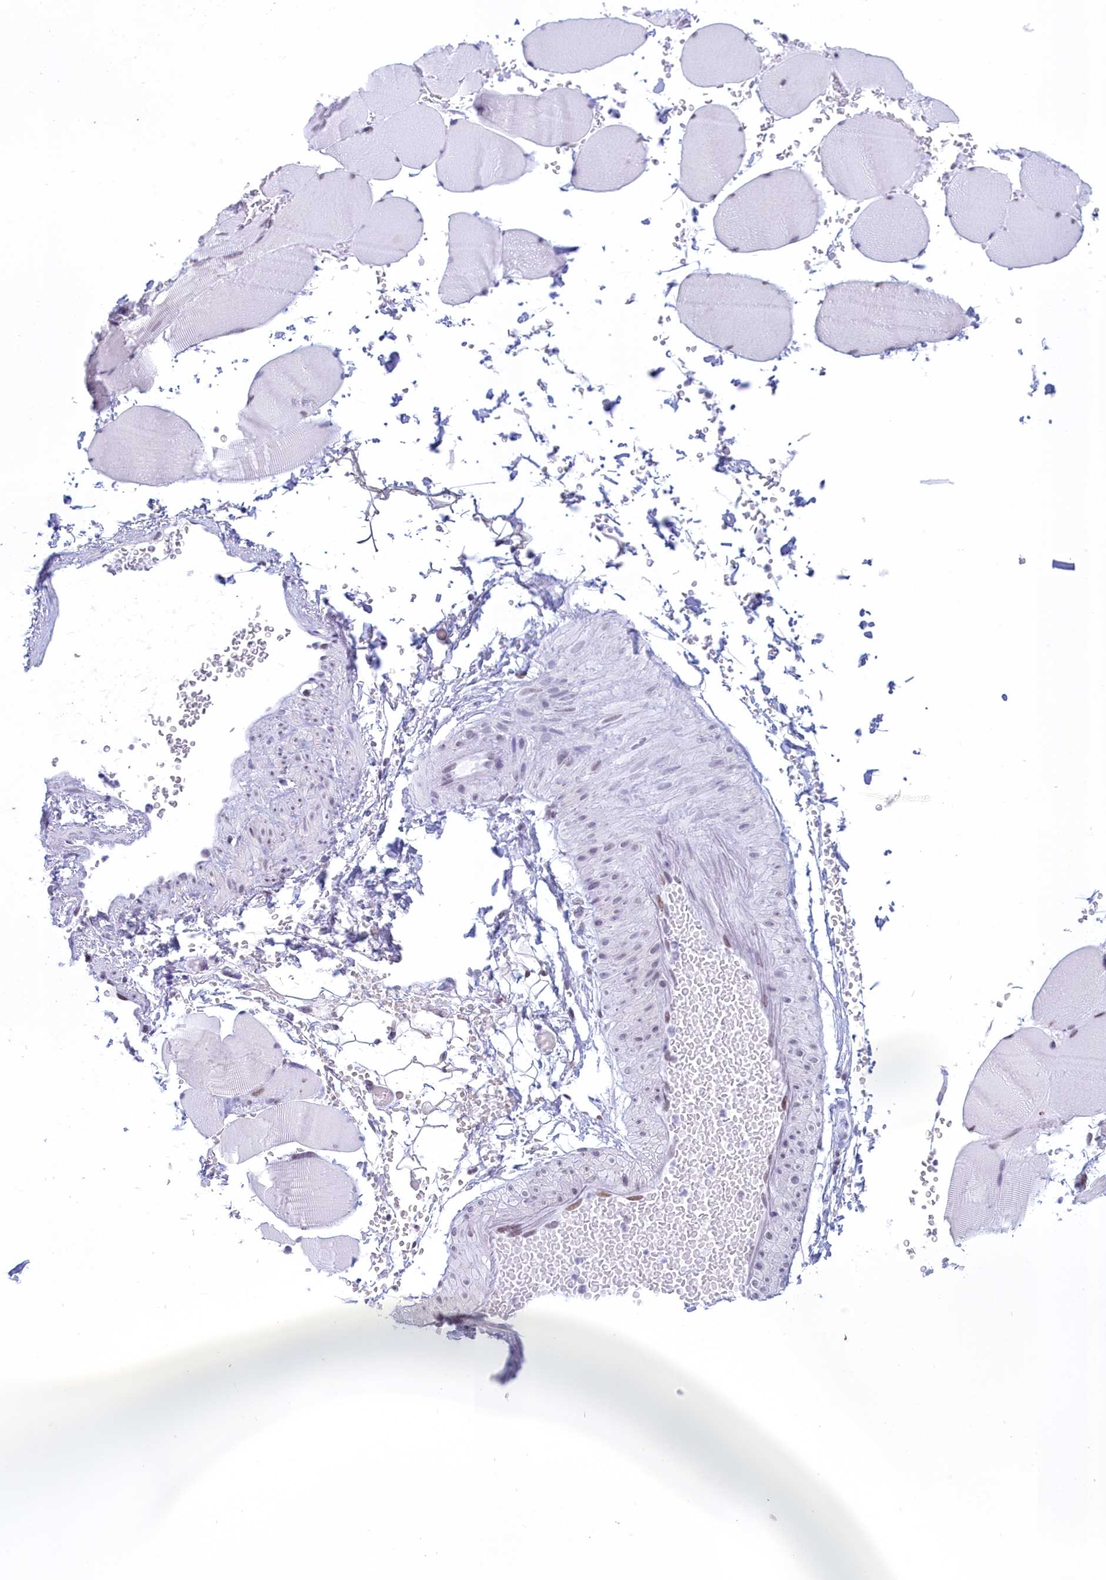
{"staining": {"intensity": "weak", "quantity": "25%-75%", "location": "nuclear"}, "tissue": "skeletal muscle", "cell_type": "Myocytes", "image_type": "normal", "snomed": [{"axis": "morphology", "description": "Normal tissue, NOS"}, {"axis": "topography", "description": "Skeletal muscle"}, {"axis": "topography", "description": "Head-Neck"}], "caption": "High-magnification brightfield microscopy of unremarkable skeletal muscle stained with DAB (3,3'-diaminobenzidine) (brown) and counterstained with hematoxylin (blue). myocytes exhibit weak nuclear positivity is present in about25%-75% of cells.", "gene": "CDC26", "patient": {"sex": "male", "age": 66}}